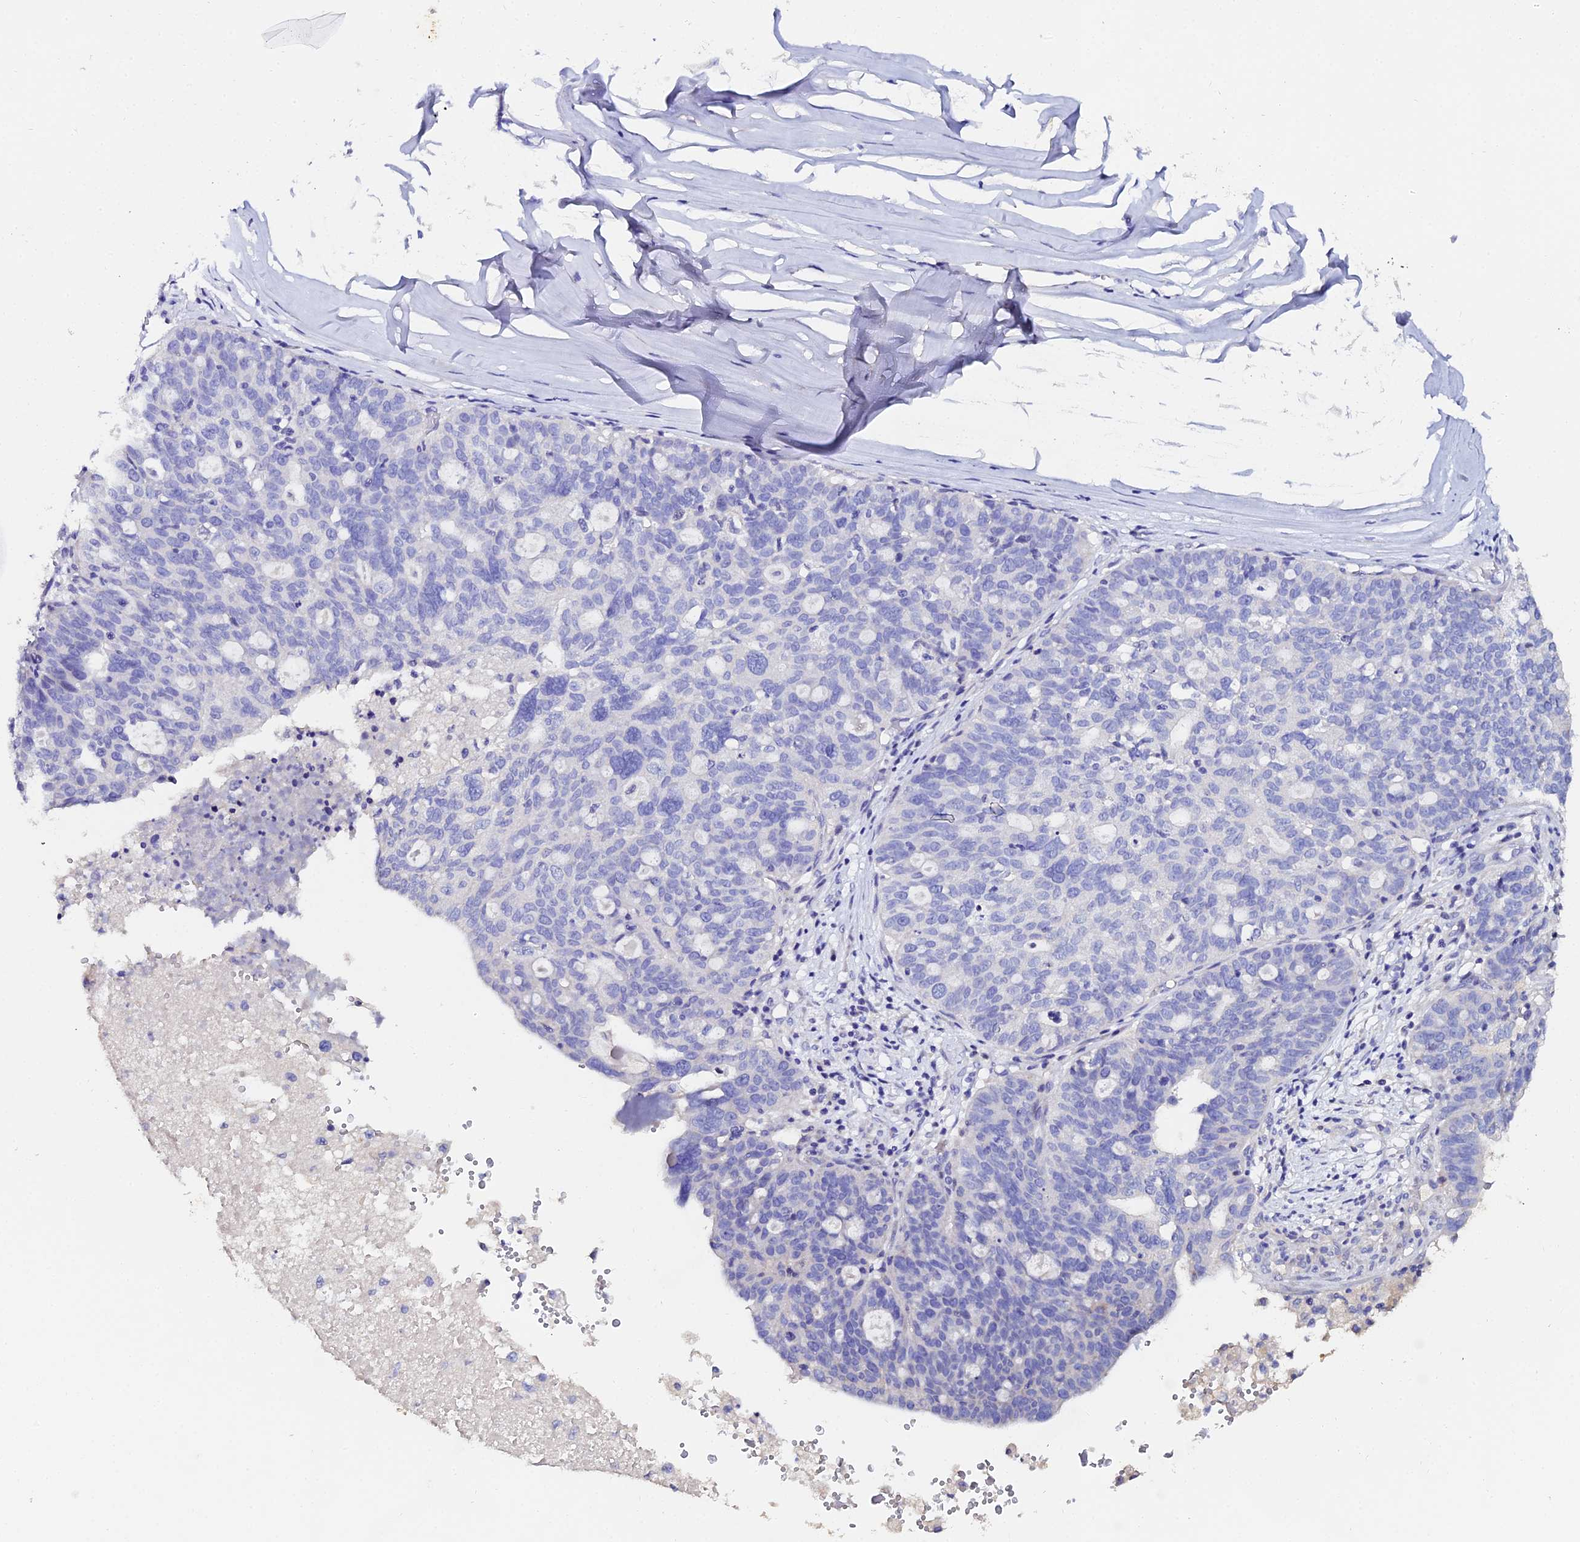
{"staining": {"intensity": "negative", "quantity": "none", "location": "none"}, "tissue": "ovarian cancer", "cell_type": "Tumor cells", "image_type": "cancer", "snomed": [{"axis": "morphology", "description": "Cystadenocarcinoma, serous, NOS"}, {"axis": "topography", "description": "Ovary"}], "caption": "Tumor cells are negative for protein expression in human ovarian cancer (serous cystadenocarcinoma).", "gene": "ESRRG", "patient": {"sex": "female", "age": 59}}